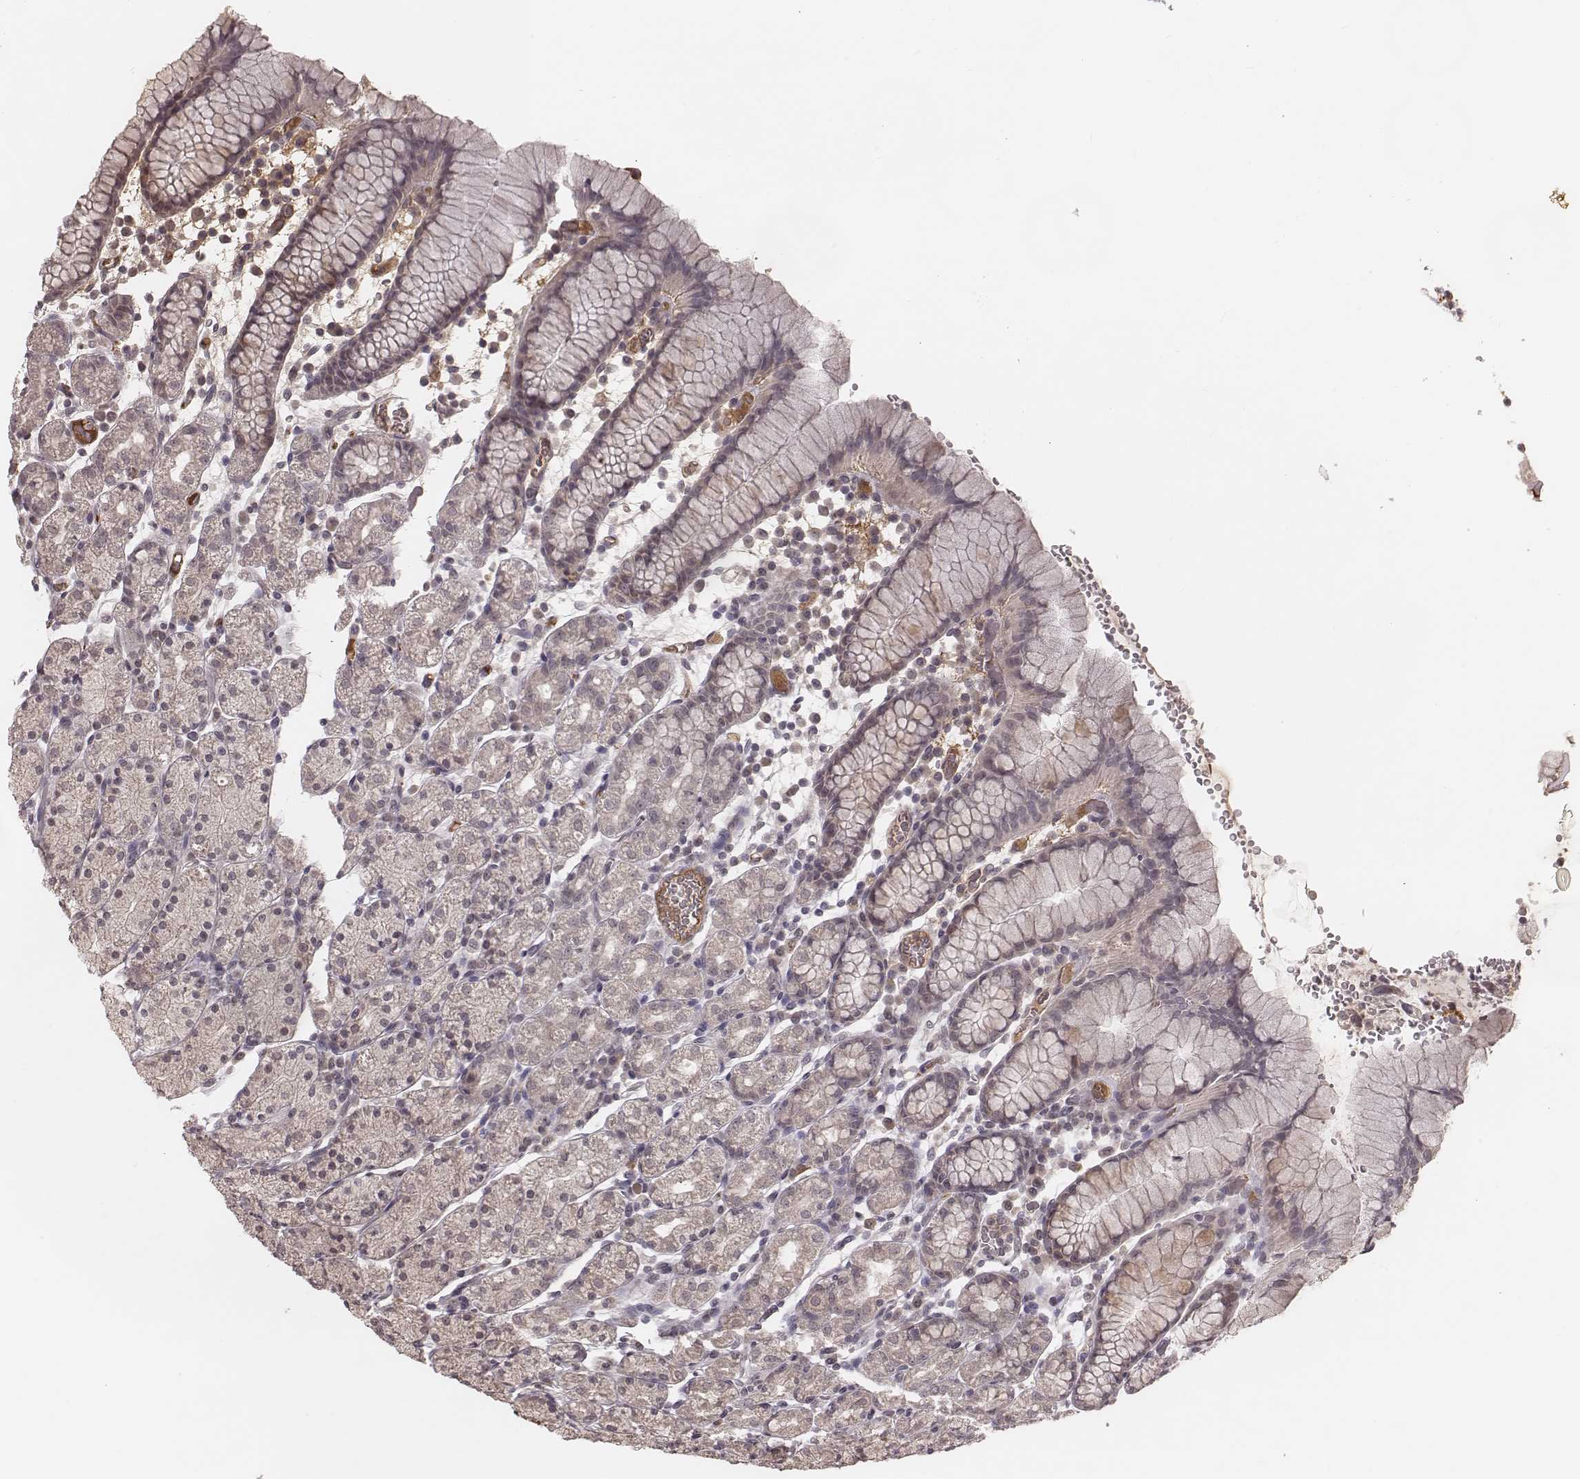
{"staining": {"intensity": "negative", "quantity": "none", "location": "none"}, "tissue": "stomach", "cell_type": "Glandular cells", "image_type": "normal", "snomed": [{"axis": "morphology", "description": "Normal tissue, NOS"}, {"axis": "topography", "description": "Stomach, upper"}, {"axis": "topography", "description": "Stomach"}], "caption": "DAB (3,3'-diaminobenzidine) immunohistochemical staining of unremarkable stomach demonstrates no significant positivity in glandular cells.", "gene": "IL5", "patient": {"sex": "male", "age": 62}}